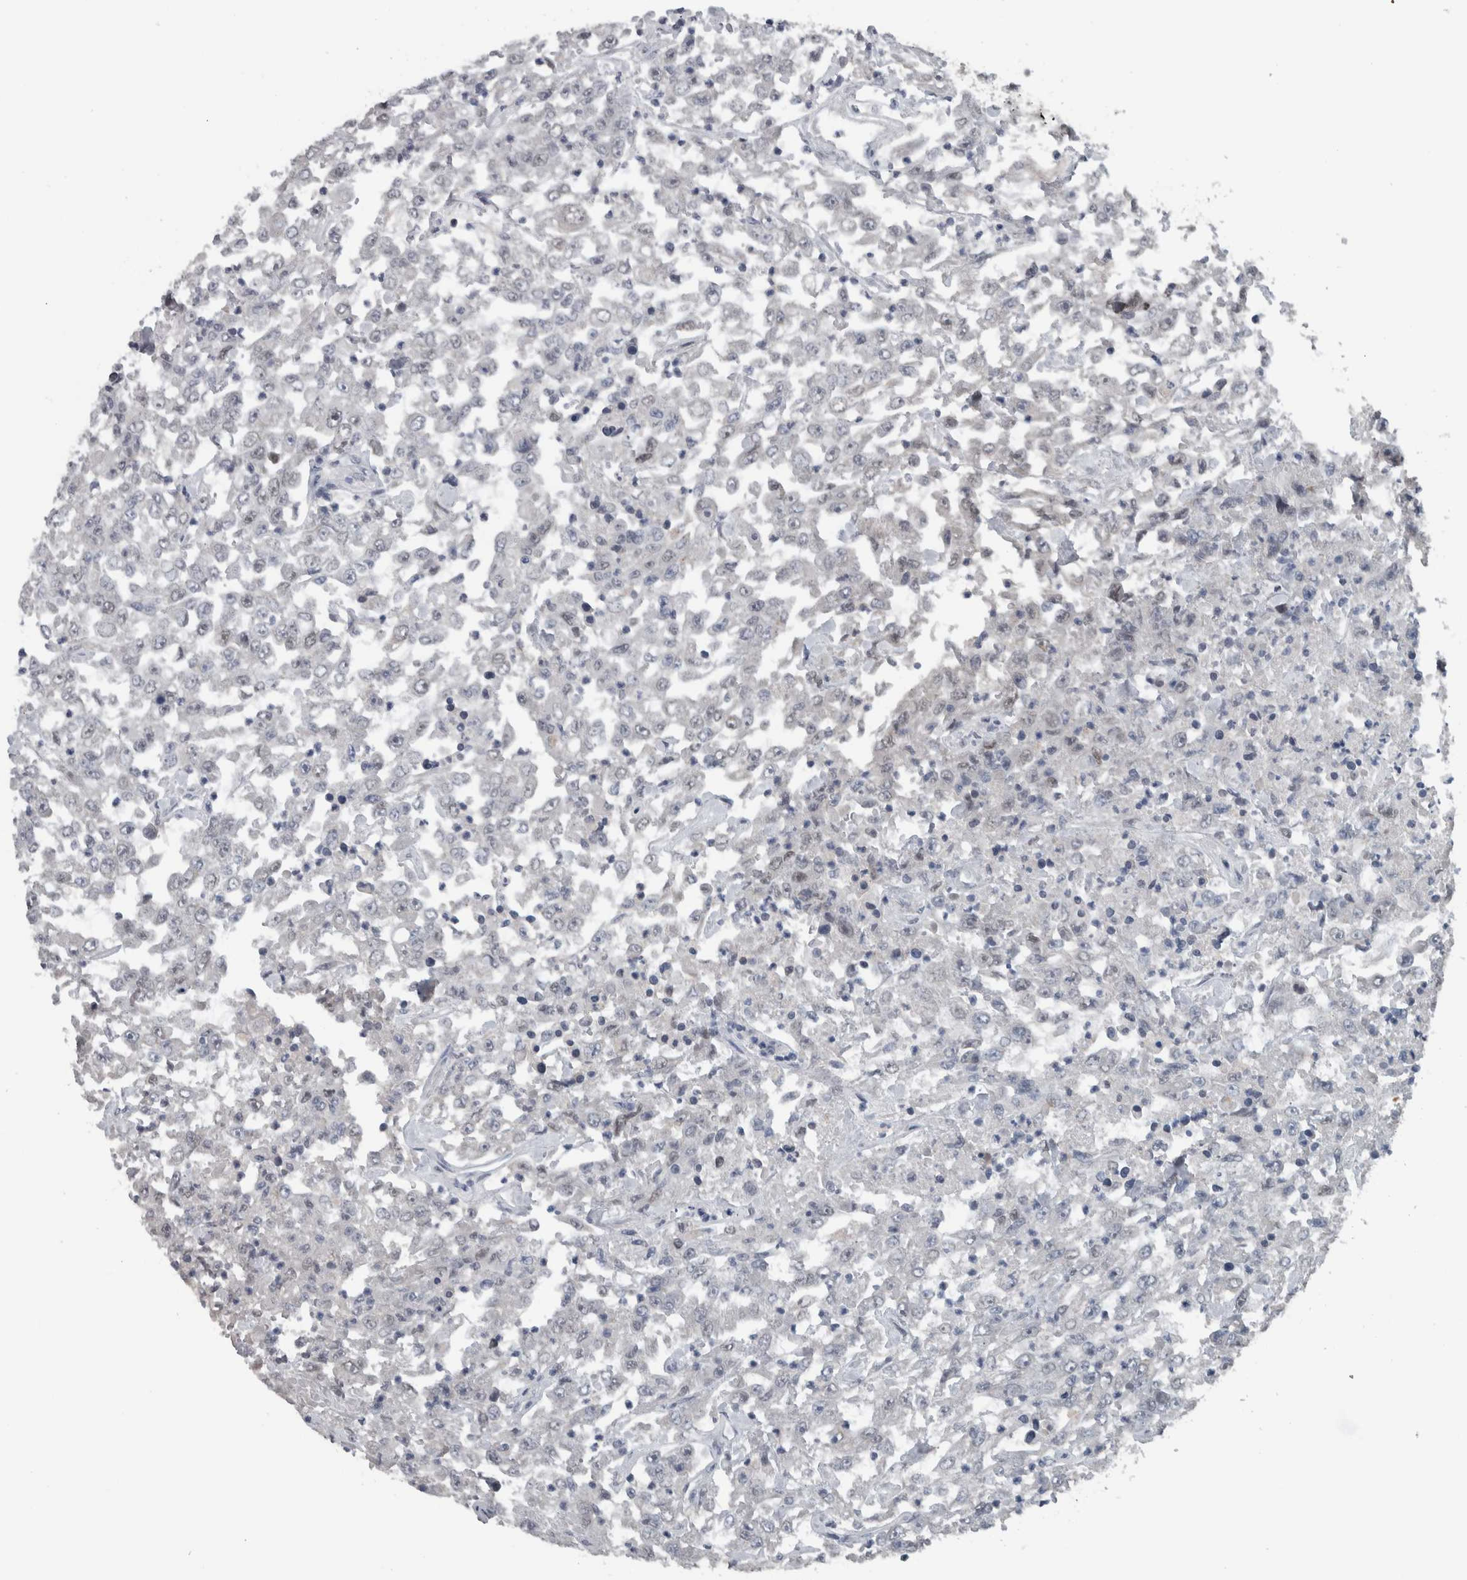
{"staining": {"intensity": "negative", "quantity": "none", "location": "none"}, "tissue": "urothelial cancer", "cell_type": "Tumor cells", "image_type": "cancer", "snomed": [{"axis": "morphology", "description": "Urothelial carcinoma, High grade"}, {"axis": "topography", "description": "Urinary bladder"}], "caption": "This is an immunohistochemistry photomicrograph of high-grade urothelial carcinoma. There is no staining in tumor cells.", "gene": "ZBTB21", "patient": {"sex": "male", "age": 46}}